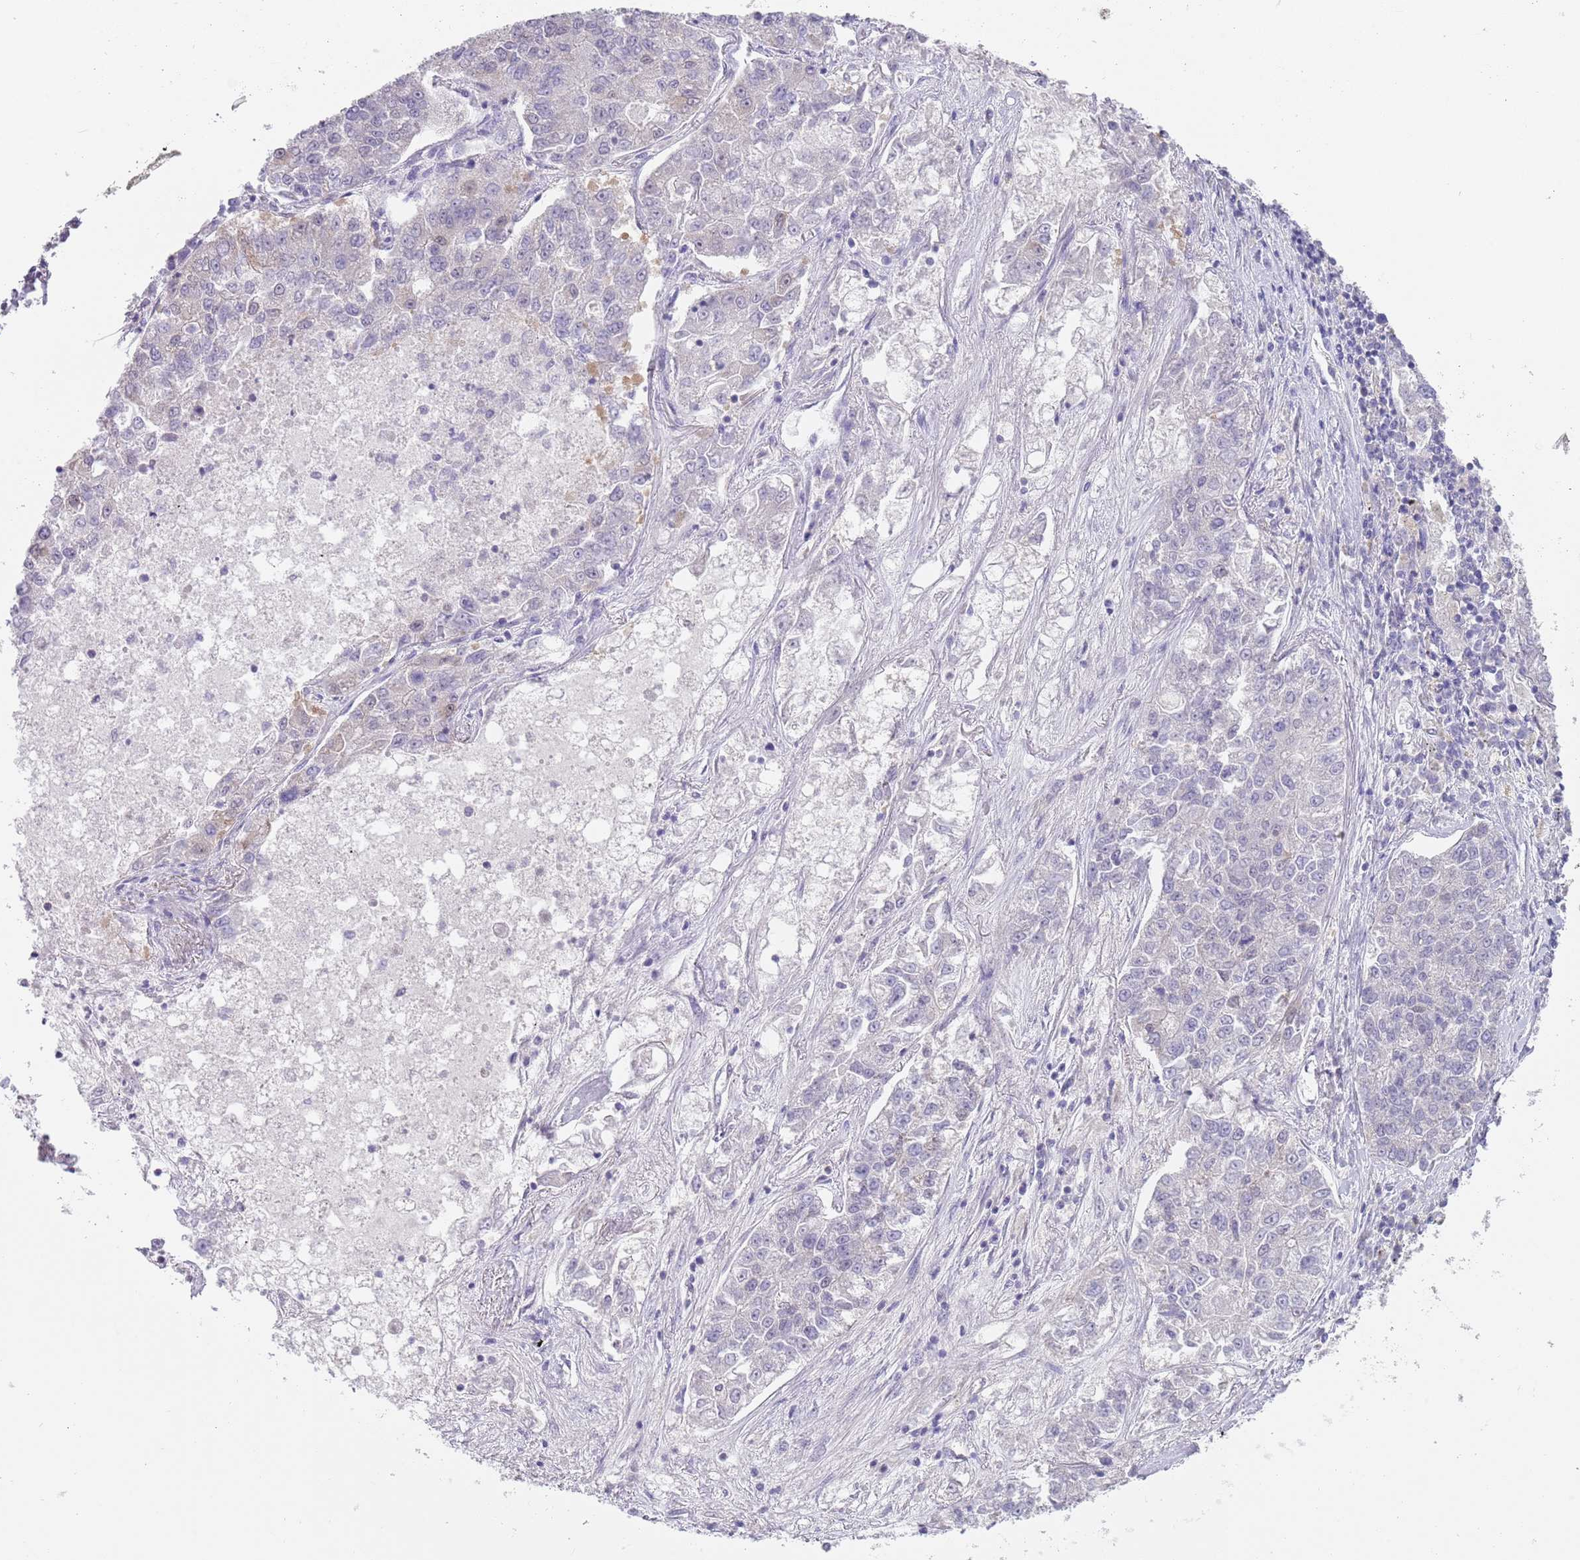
{"staining": {"intensity": "weak", "quantity": "<25%", "location": "nuclear"}, "tissue": "lung cancer", "cell_type": "Tumor cells", "image_type": "cancer", "snomed": [{"axis": "morphology", "description": "Adenocarcinoma, NOS"}, {"axis": "topography", "description": "Lung"}], "caption": "Image shows no significant protein positivity in tumor cells of adenocarcinoma (lung).", "gene": "SEPHS2", "patient": {"sex": "male", "age": 49}}